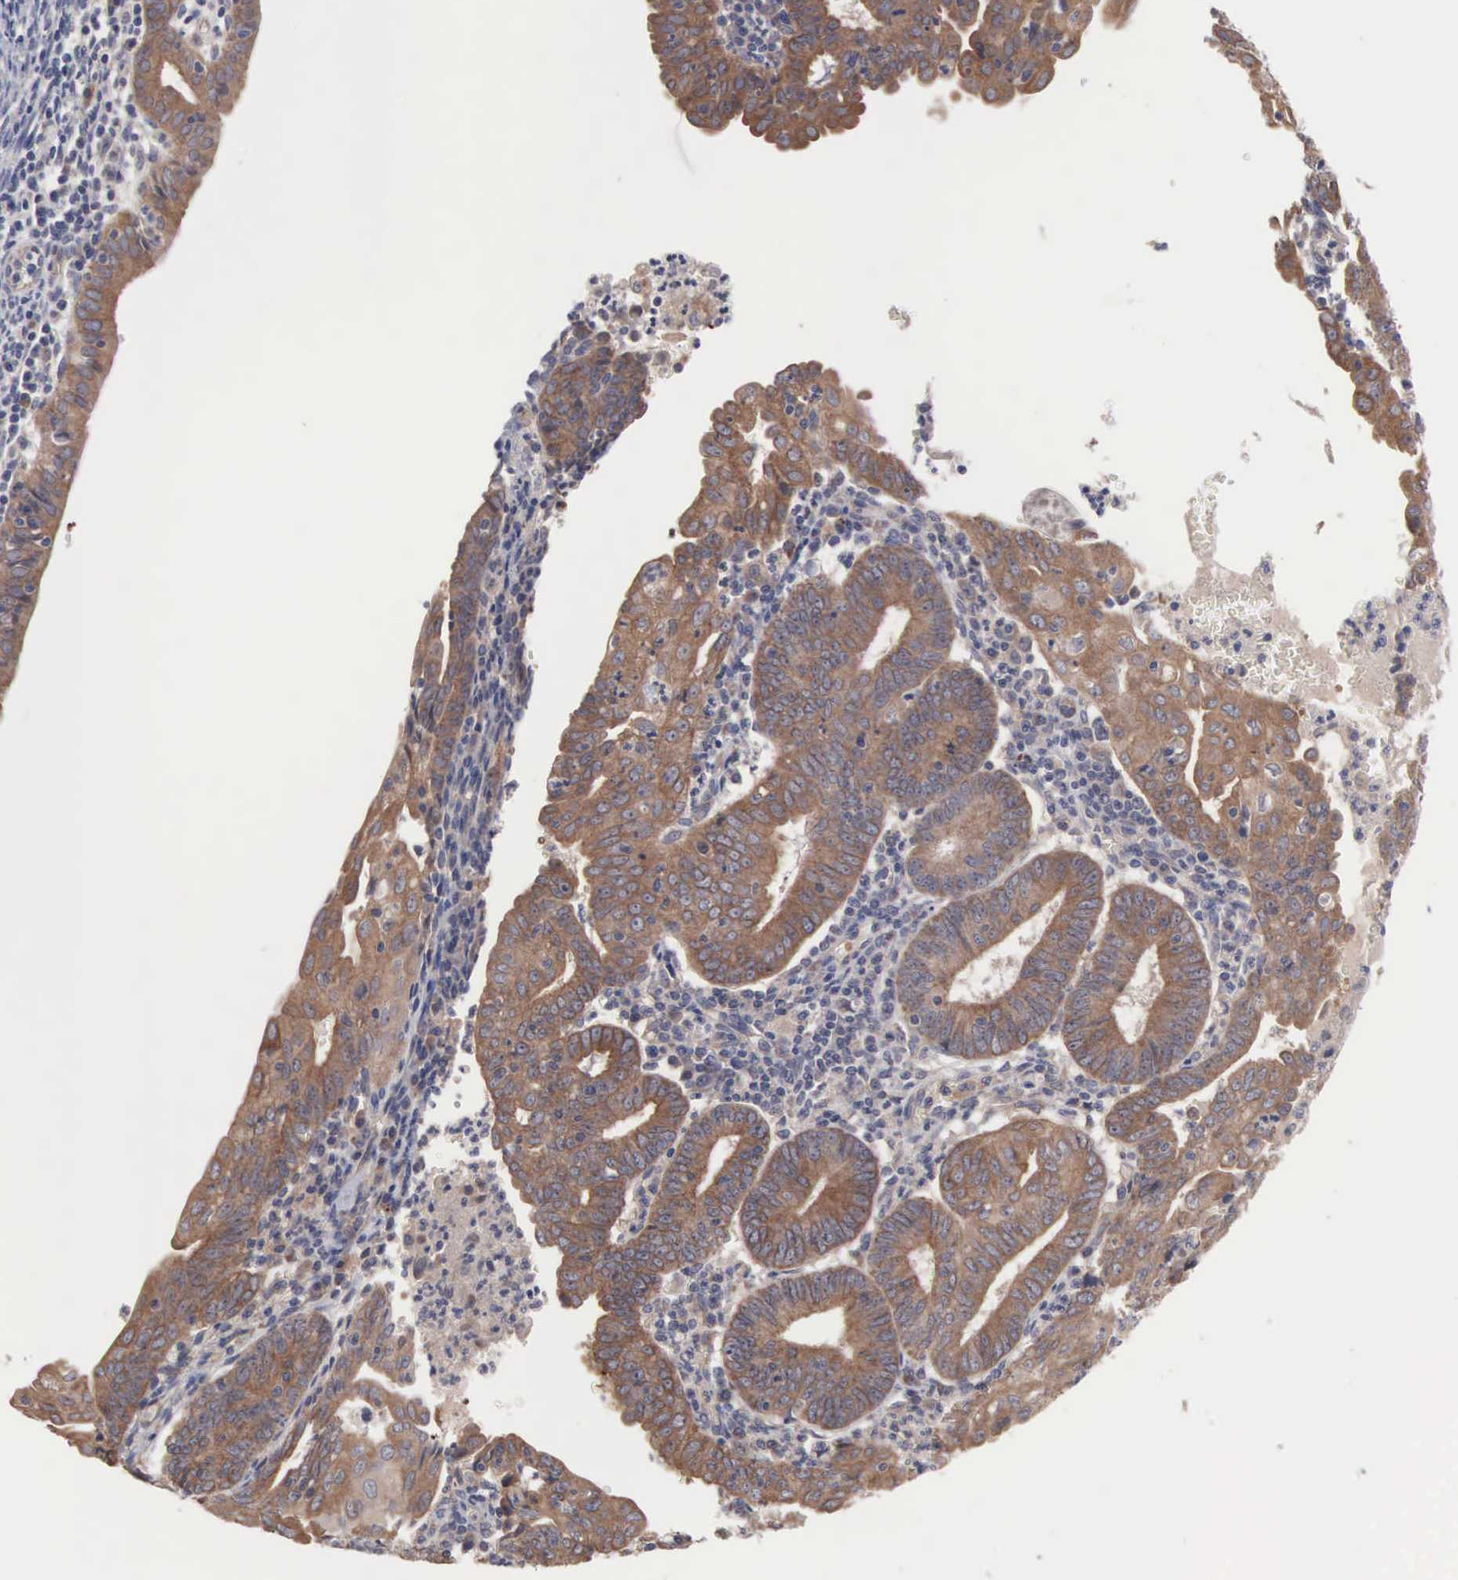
{"staining": {"intensity": "strong", "quantity": ">75%", "location": "cytoplasmic/membranous"}, "tissue": "endometrial cancer", "cell_type": "Tumor cells", "image_type": "cancer", "snomed": [{"axis": "morphology", "description": "Adenocarcinoma, NOS"}, {"axis": "topography", "description": "Endometrium"}], "caption": "Protein expression analysis of endometrial adenocarcinoma exhibits strong cytoplasmic/membranous positivity in about >75% of tumor cells. (Brightfield microscopy of DAB IHC at high magnification).", "gene": "INF2", "patient": {"sex": "female", "age": 60}}